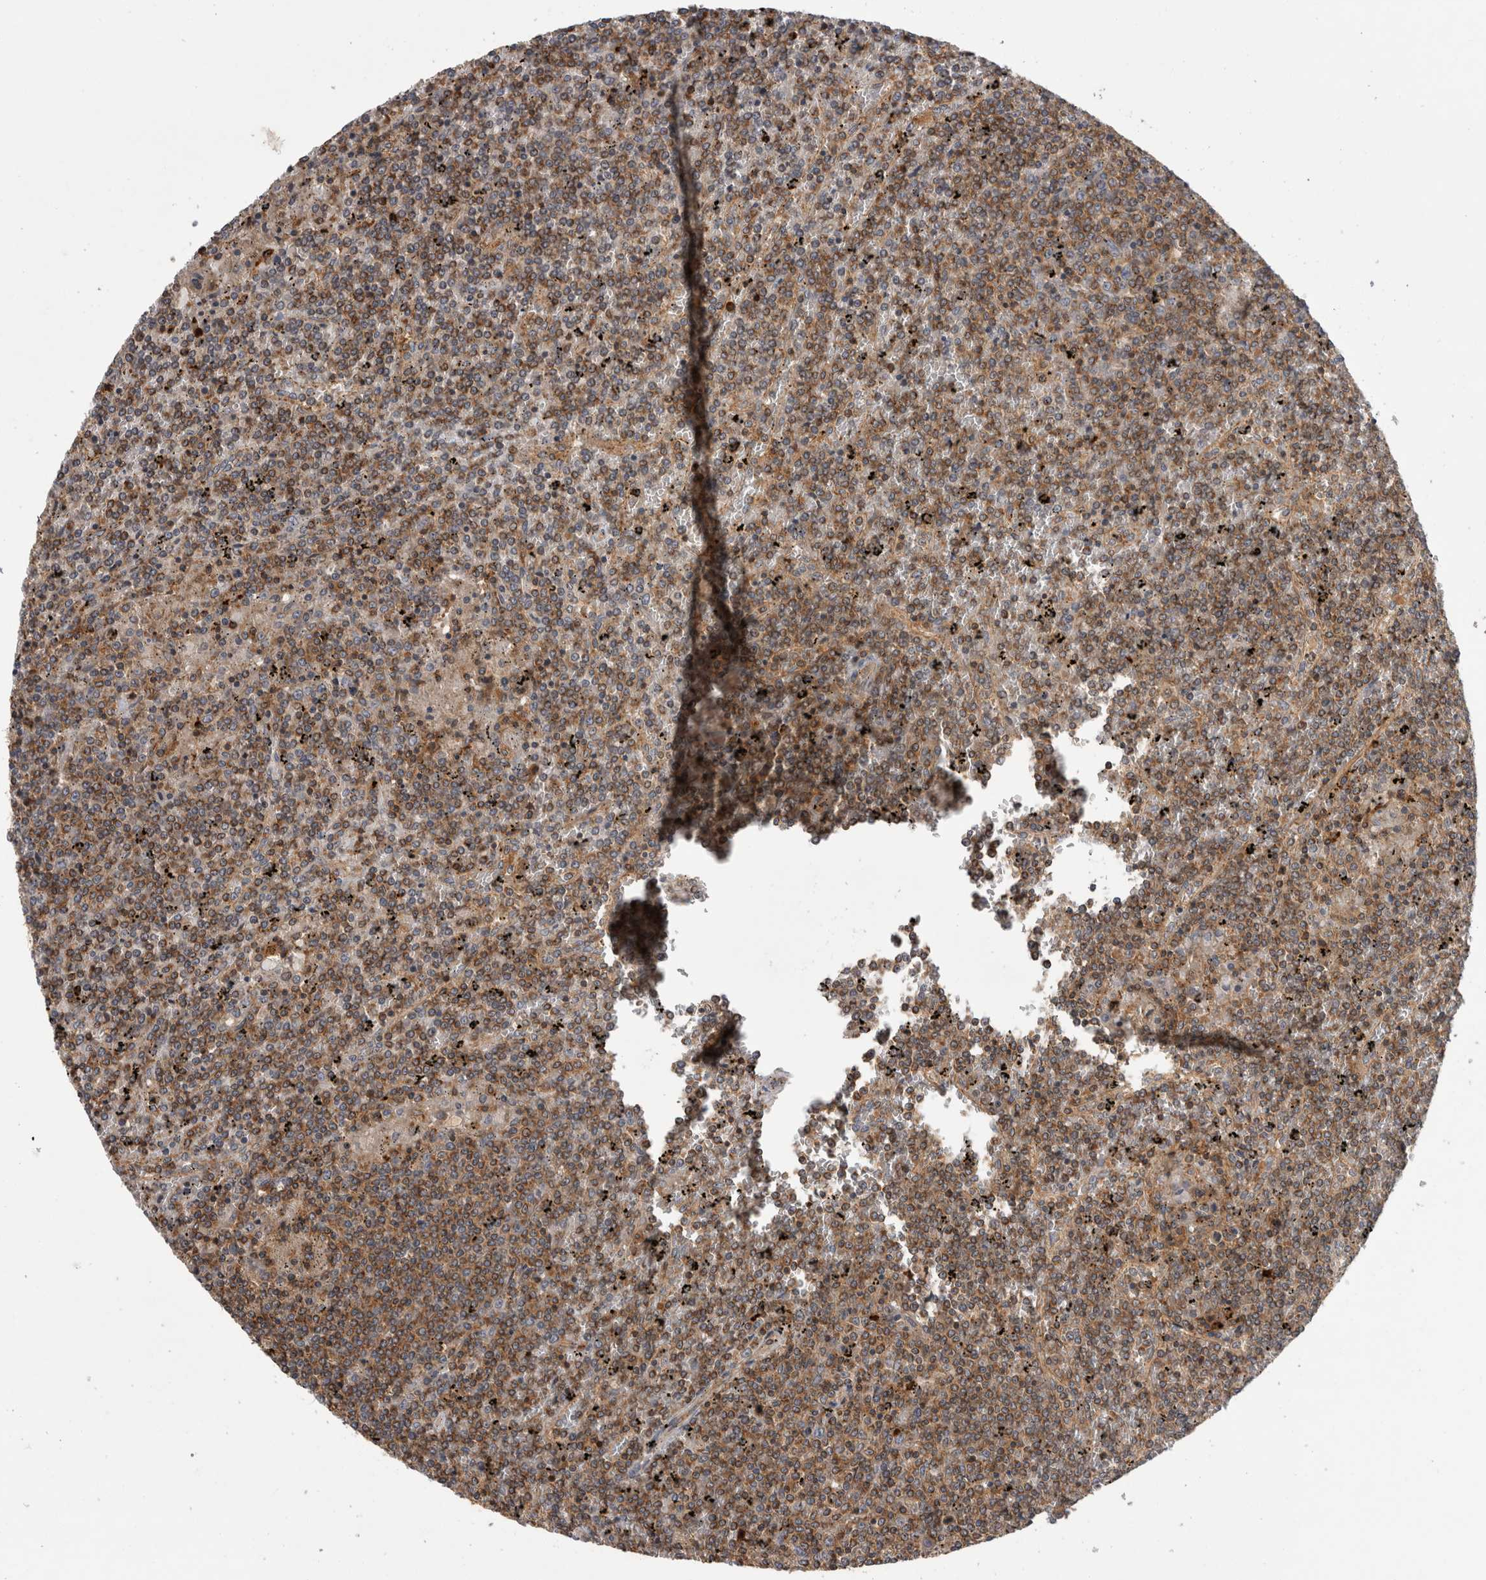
{"staining": {"intensity": "moderate", "quantity": ">75%", "location": "cytoplasmic/membranous"}, "tissue": "lymphoma", "cell_type": "Tumor cells", "image_type": "cancer", "snomed": [{"axis": "morphology", "description": "Malignant lymphoma, non-Hodgkin's type, Low grade"}, {"axis": "topography", "description": "Spleen"}], "caption": "Immunohistochemistry micrograph of neoplastic tissue: human lymphoma stained using immunohistochemistry (IHC) exhibits medium levels of moderate protein expression localized specifically in the cytoplasmic/membranous of tumor cells, appearing as a cytoplasmic/membranous brown color.", "gene": "GRIK2", "patient": {"sex": "female", "age": 19}}